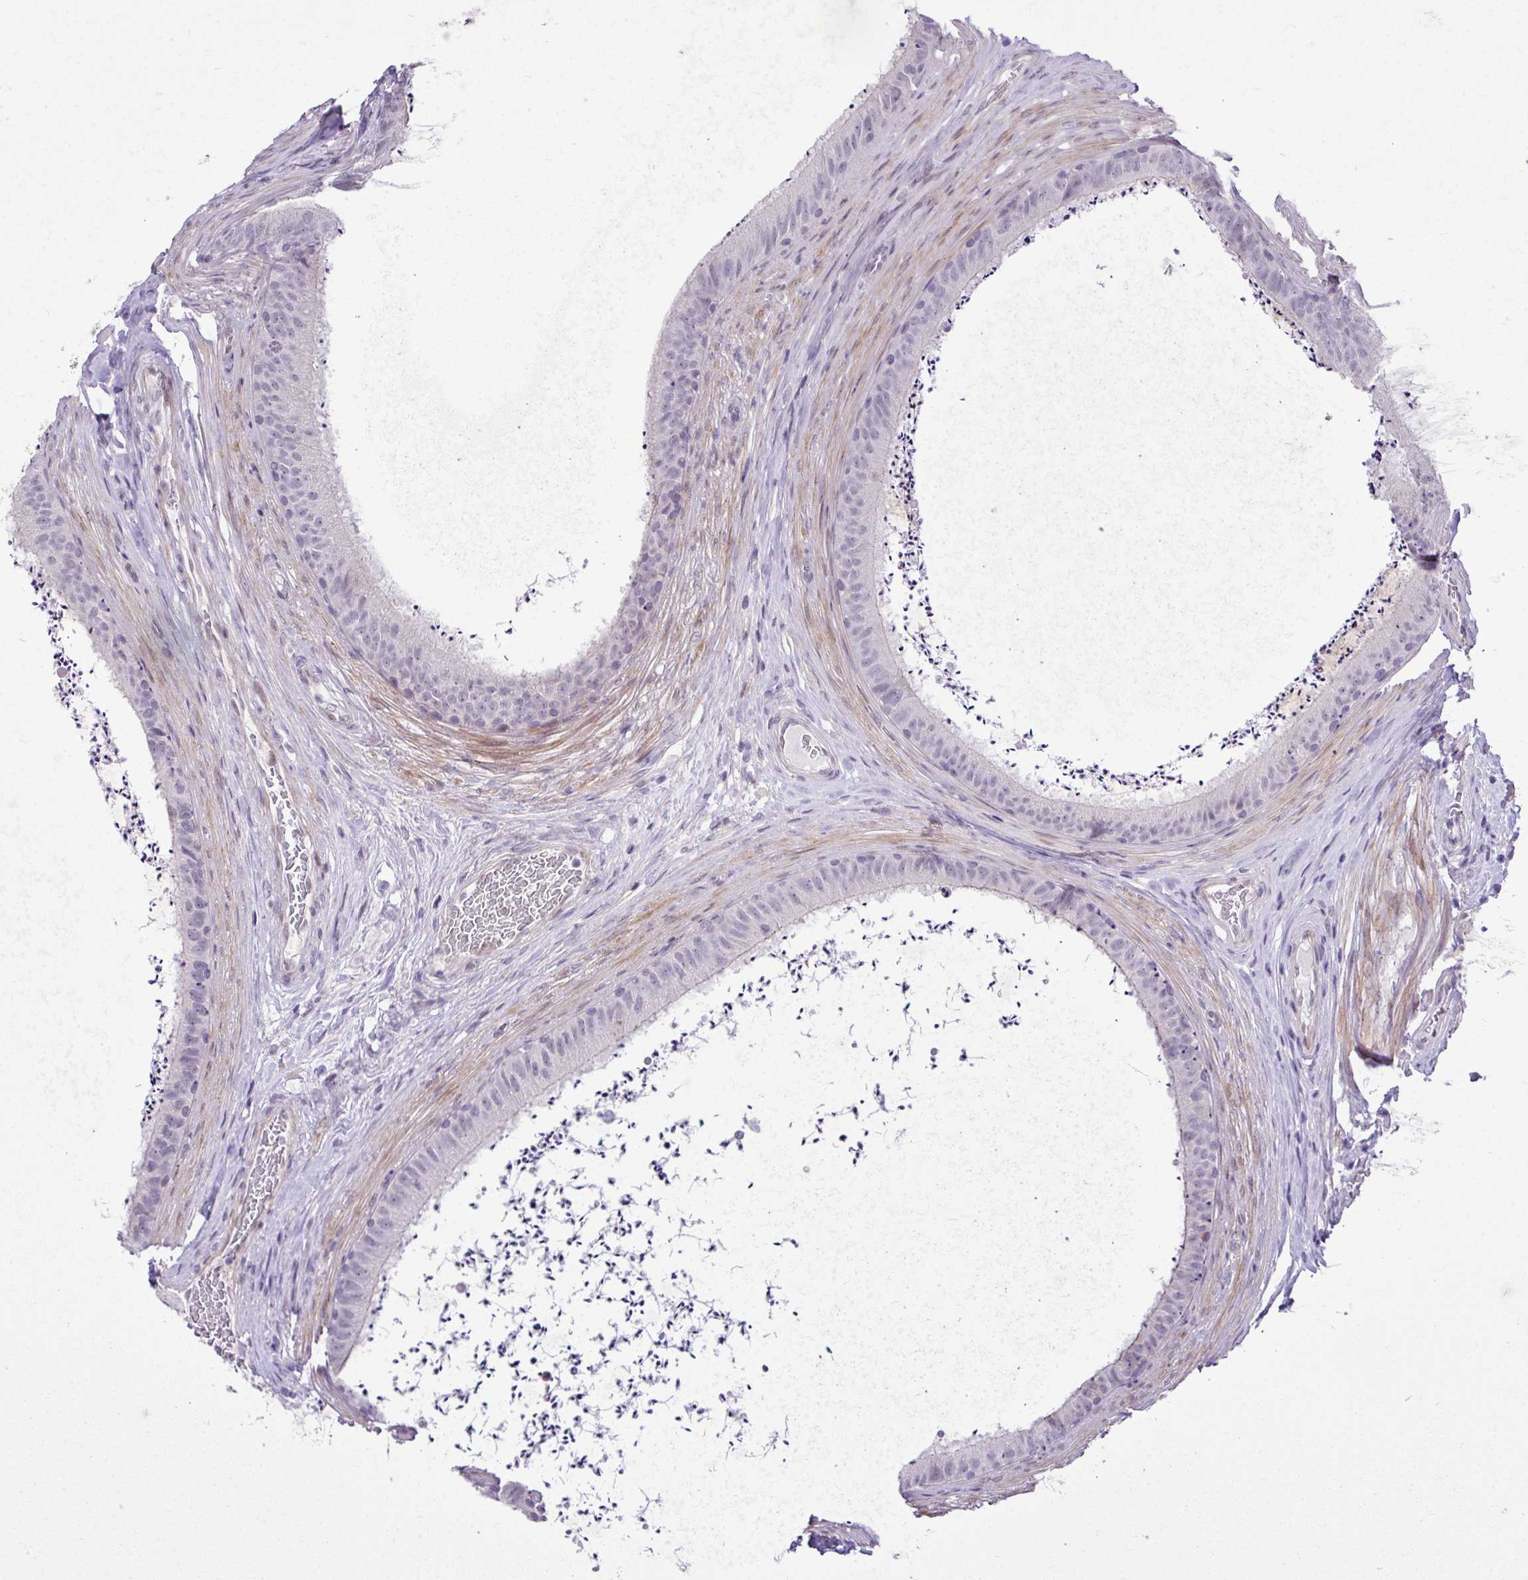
{"staining": {"intensity": "moderate", "quantity": "<25%", "location": "nuclear"}, "tissue": "epididymis", "cell_type": "Glandular cells", "image_type": "normal", "snomed": [{"axis": "morphology", "description": "Normal tissue, NOS"}, {"axis": "topography", "description": "Testis"}, {"axis": "topography", "description": "Epididymis"}], "caption": "Immunohistochemistry (IHC) (DAB) staining of normal epididymis displays moderate nuclear protein staining in approximately <25% of glandular cells. (DAB IHC, brown staining for protein, blue staining for nuclei).", "gene": "YLPM1", "patient": {"sex": "male", "age": 41}}